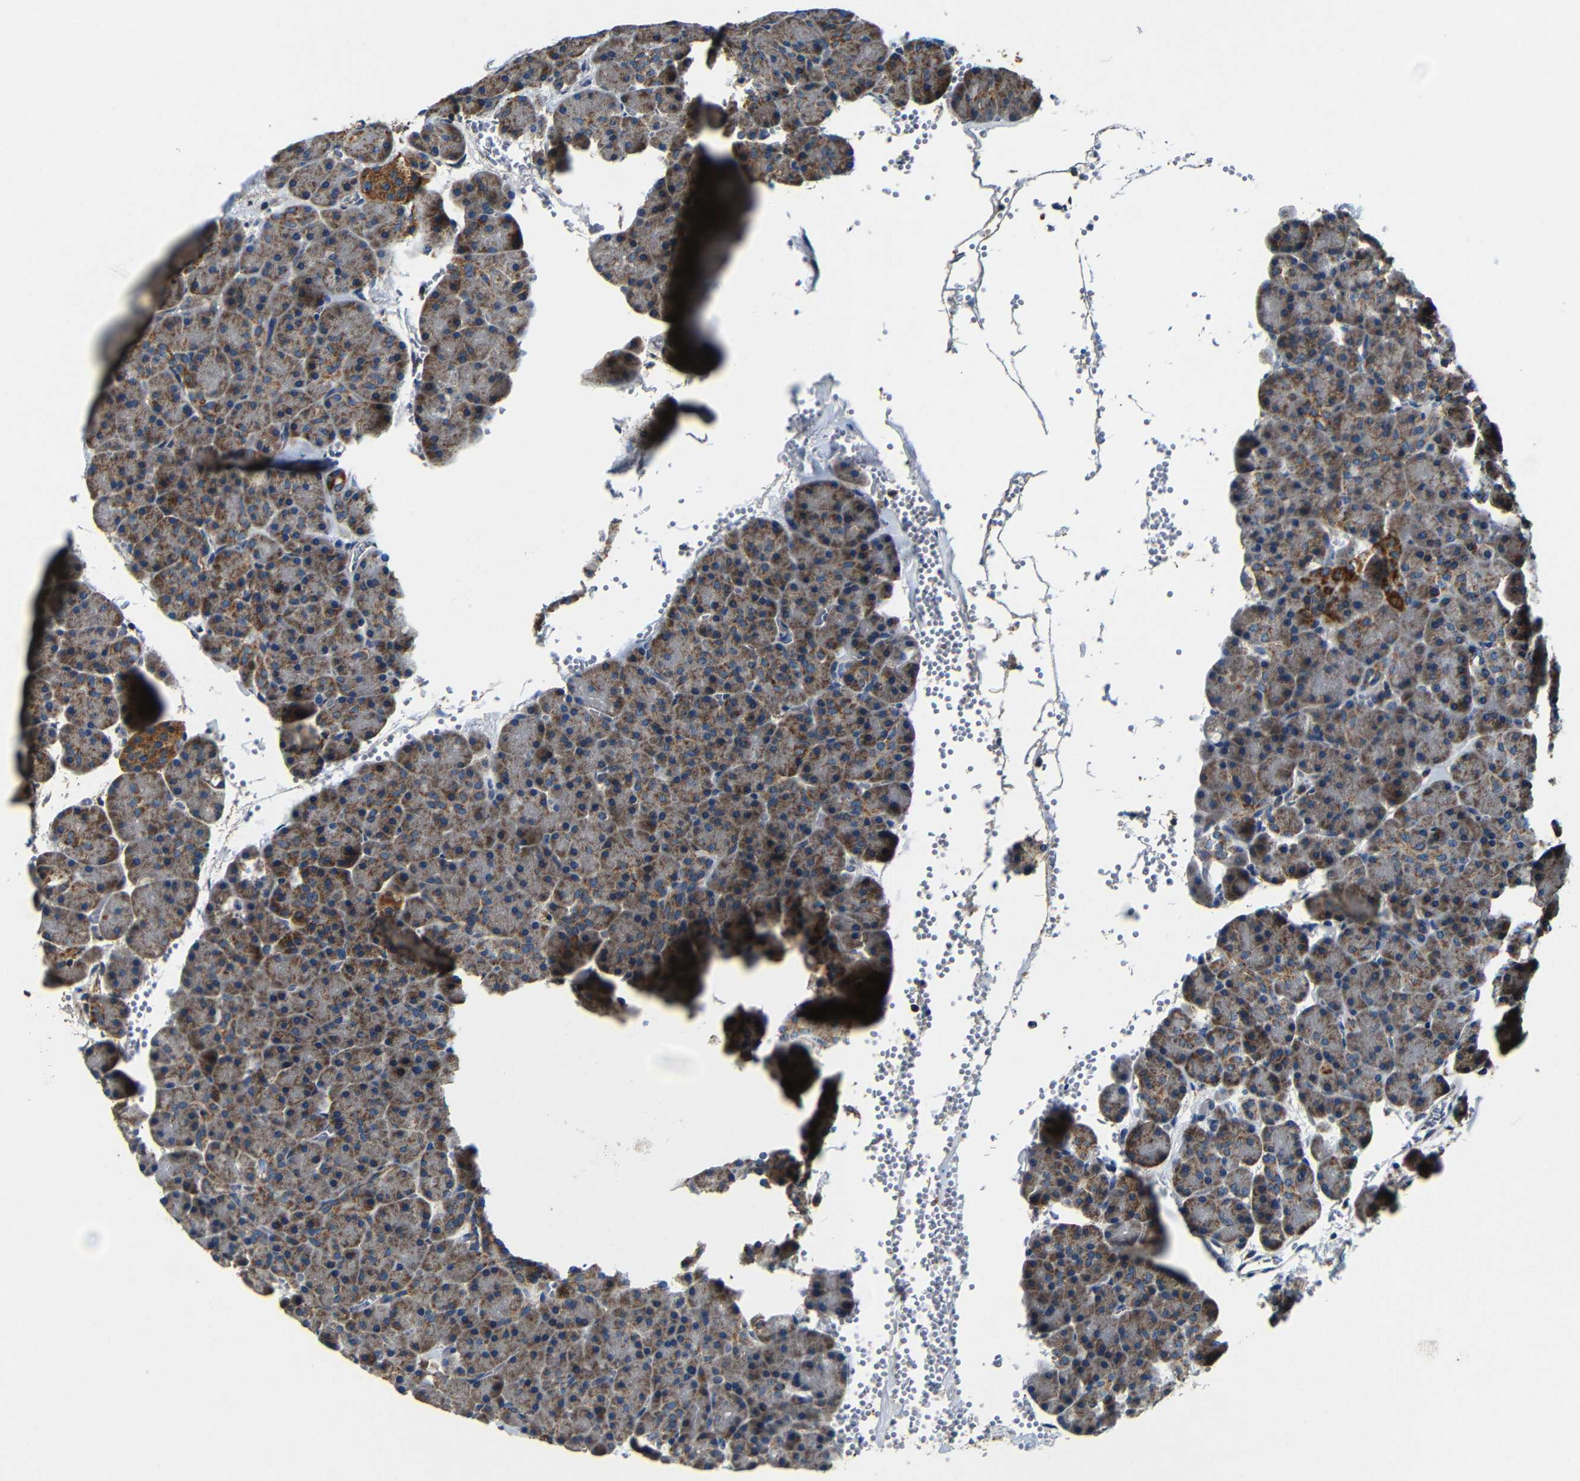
{"staining": {"intensity": "moderate", "quantity": ">75%", "location": "cytoplasmic/membranous"}, "tissue": "pancreas", "cell_type": "Exocrine glandular cells", "image_type": "normal", "snomed": [{"axis": "morphology", "description": "Normal tissue, NOS"}, {"axis": "topography", "description": "Pancreas"}], "caption": "This micrograph exhibits normal pancreas stained with IHC to label a protein in brown. The cytoplasmic/membranous of exocrine glandular cells show moderate positivity for the protein. Nuclei are counter-stained blue.", "gene": "MTX1", "patient": {"sex": "female", "age": 35}}